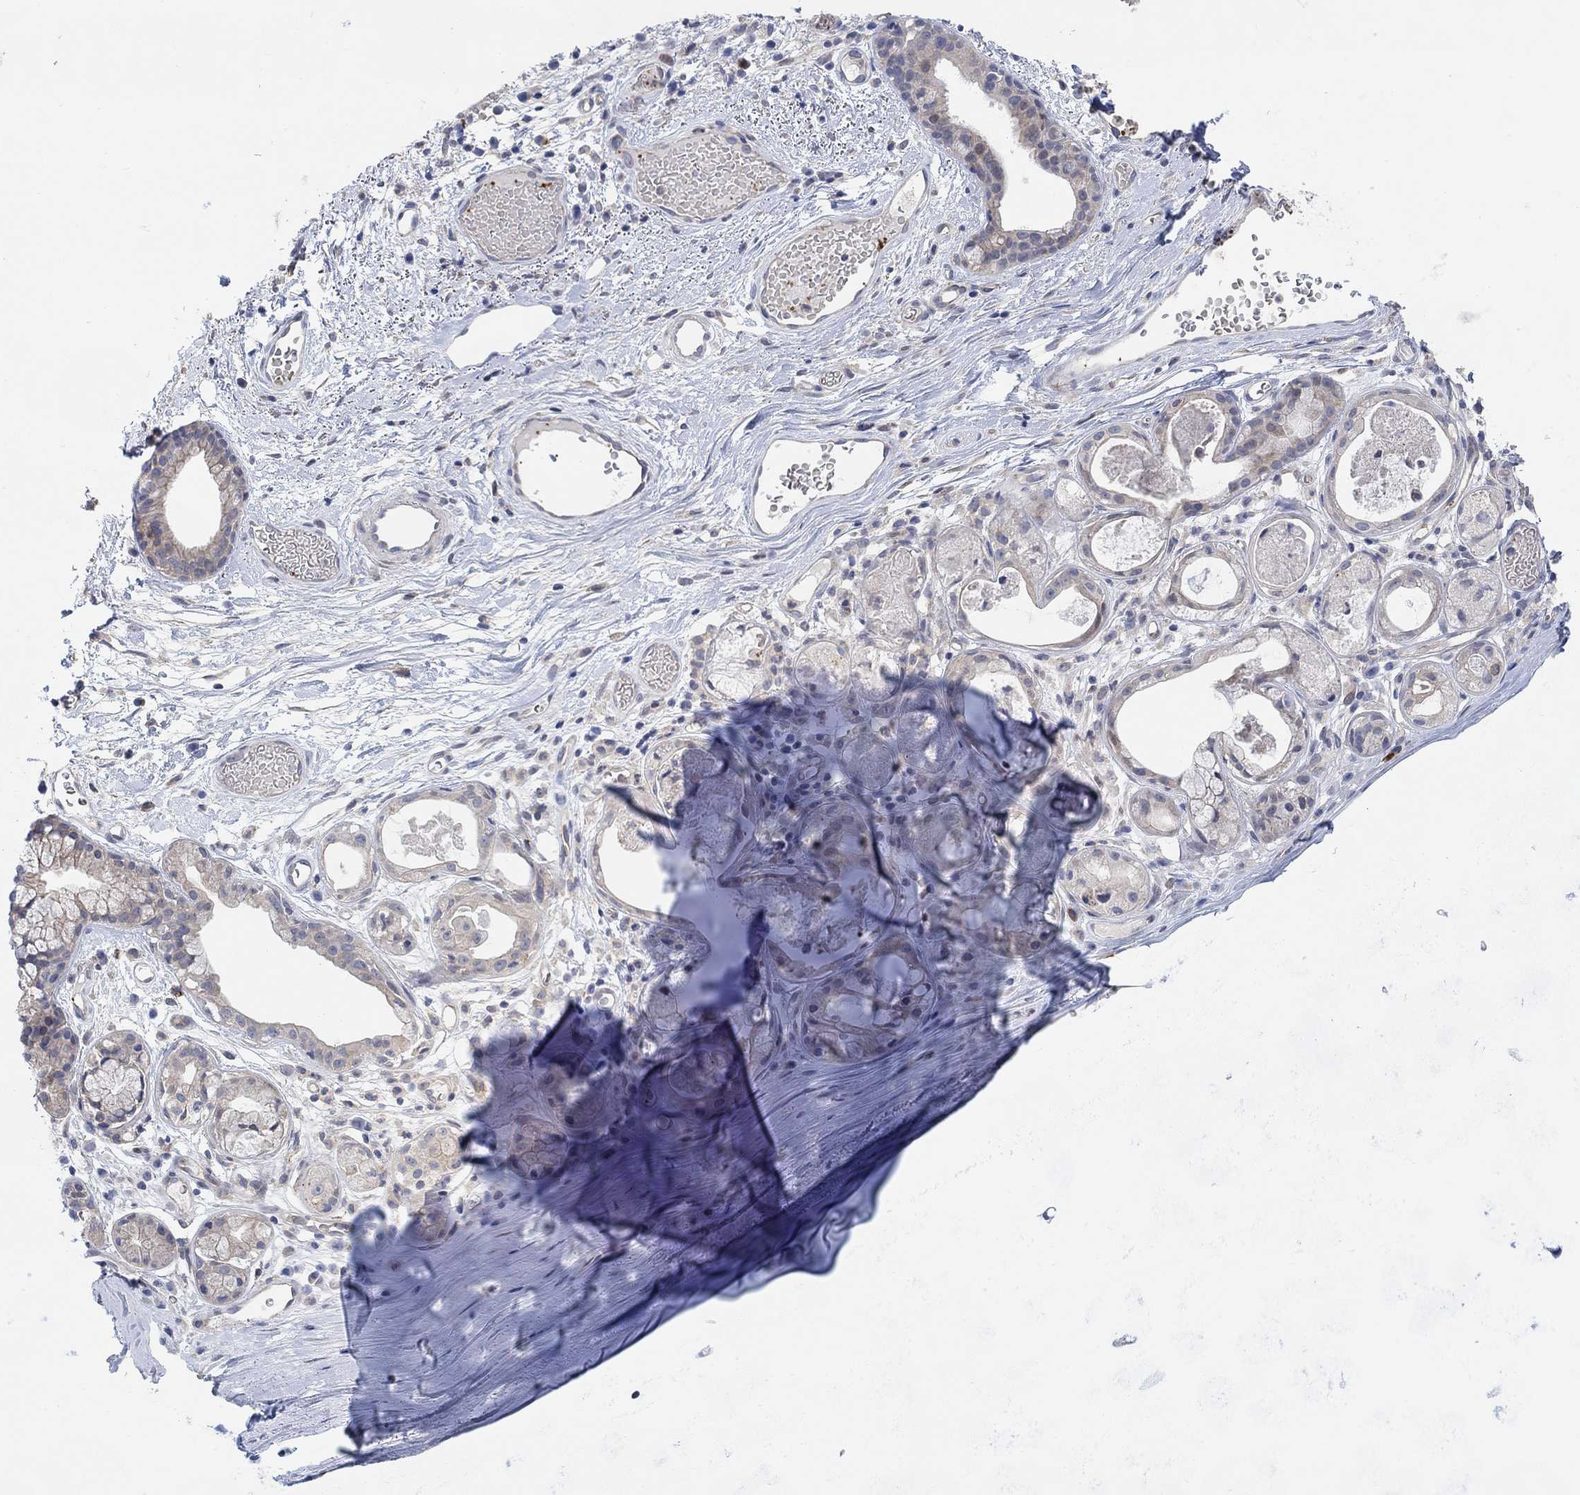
{"staining": {"intensity": "negative", "quantity": "none", "location": "none"}, "tissue": "adipose tissue", "cell_type": "Adipocytes", "image_type": "normal", "snomed": [{"axis": "morphology", "description": "Normal tissue, NOS"}, {"axis": "topography", "description": "Cartilage tissue"}], "caption": "Immunohistochemical staining of normal adipose tissue demonstrates no significant expression in adipocytes. (DAB immunohistochemistry visualized using brightfield microscopy, high magnification).", "gene": "PMFBP1", "patient": {"sex": "male", "age": 81}}